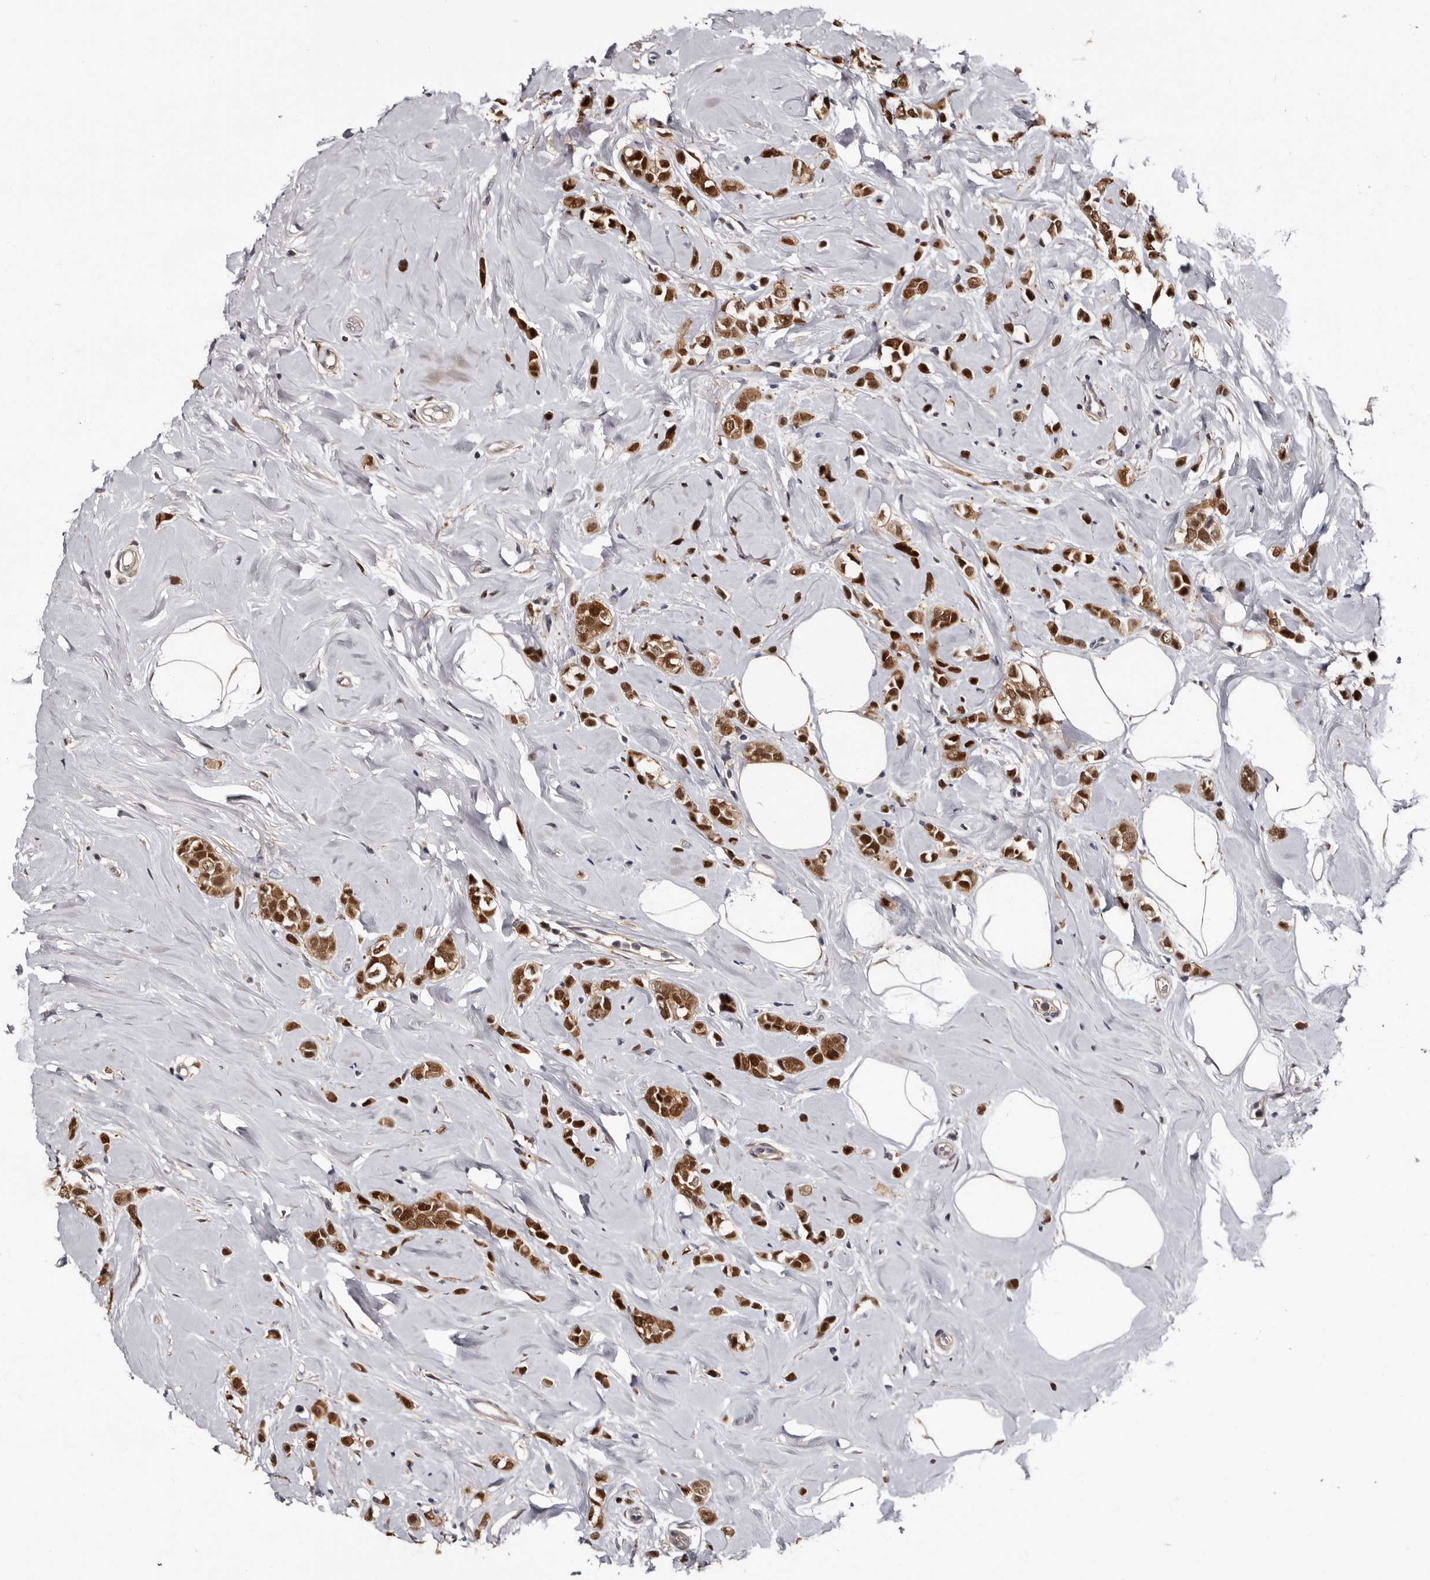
{"staining": {"intensity": "strong", "quantity": ">75%", "location": "cytoplasmic/membranous,nuclear"}, "tissue": "breast cancer", "cell_type": "Tumor cells", "image_type": "cancer", "snomed": [{"axis": "morphology", "description": "Lobular carcinoma"}, {"axis": "topography", "description": "Breast"}], "caption": "Breast lobular carcinoma tissue exhibits strong cytoplasmic/membranous and nuclear expression in approximately >75% of tumor cells, visualized by immunohistochemistry.", "gene": "DNPH1", "patient": {"sex": "female", "age": 47}}